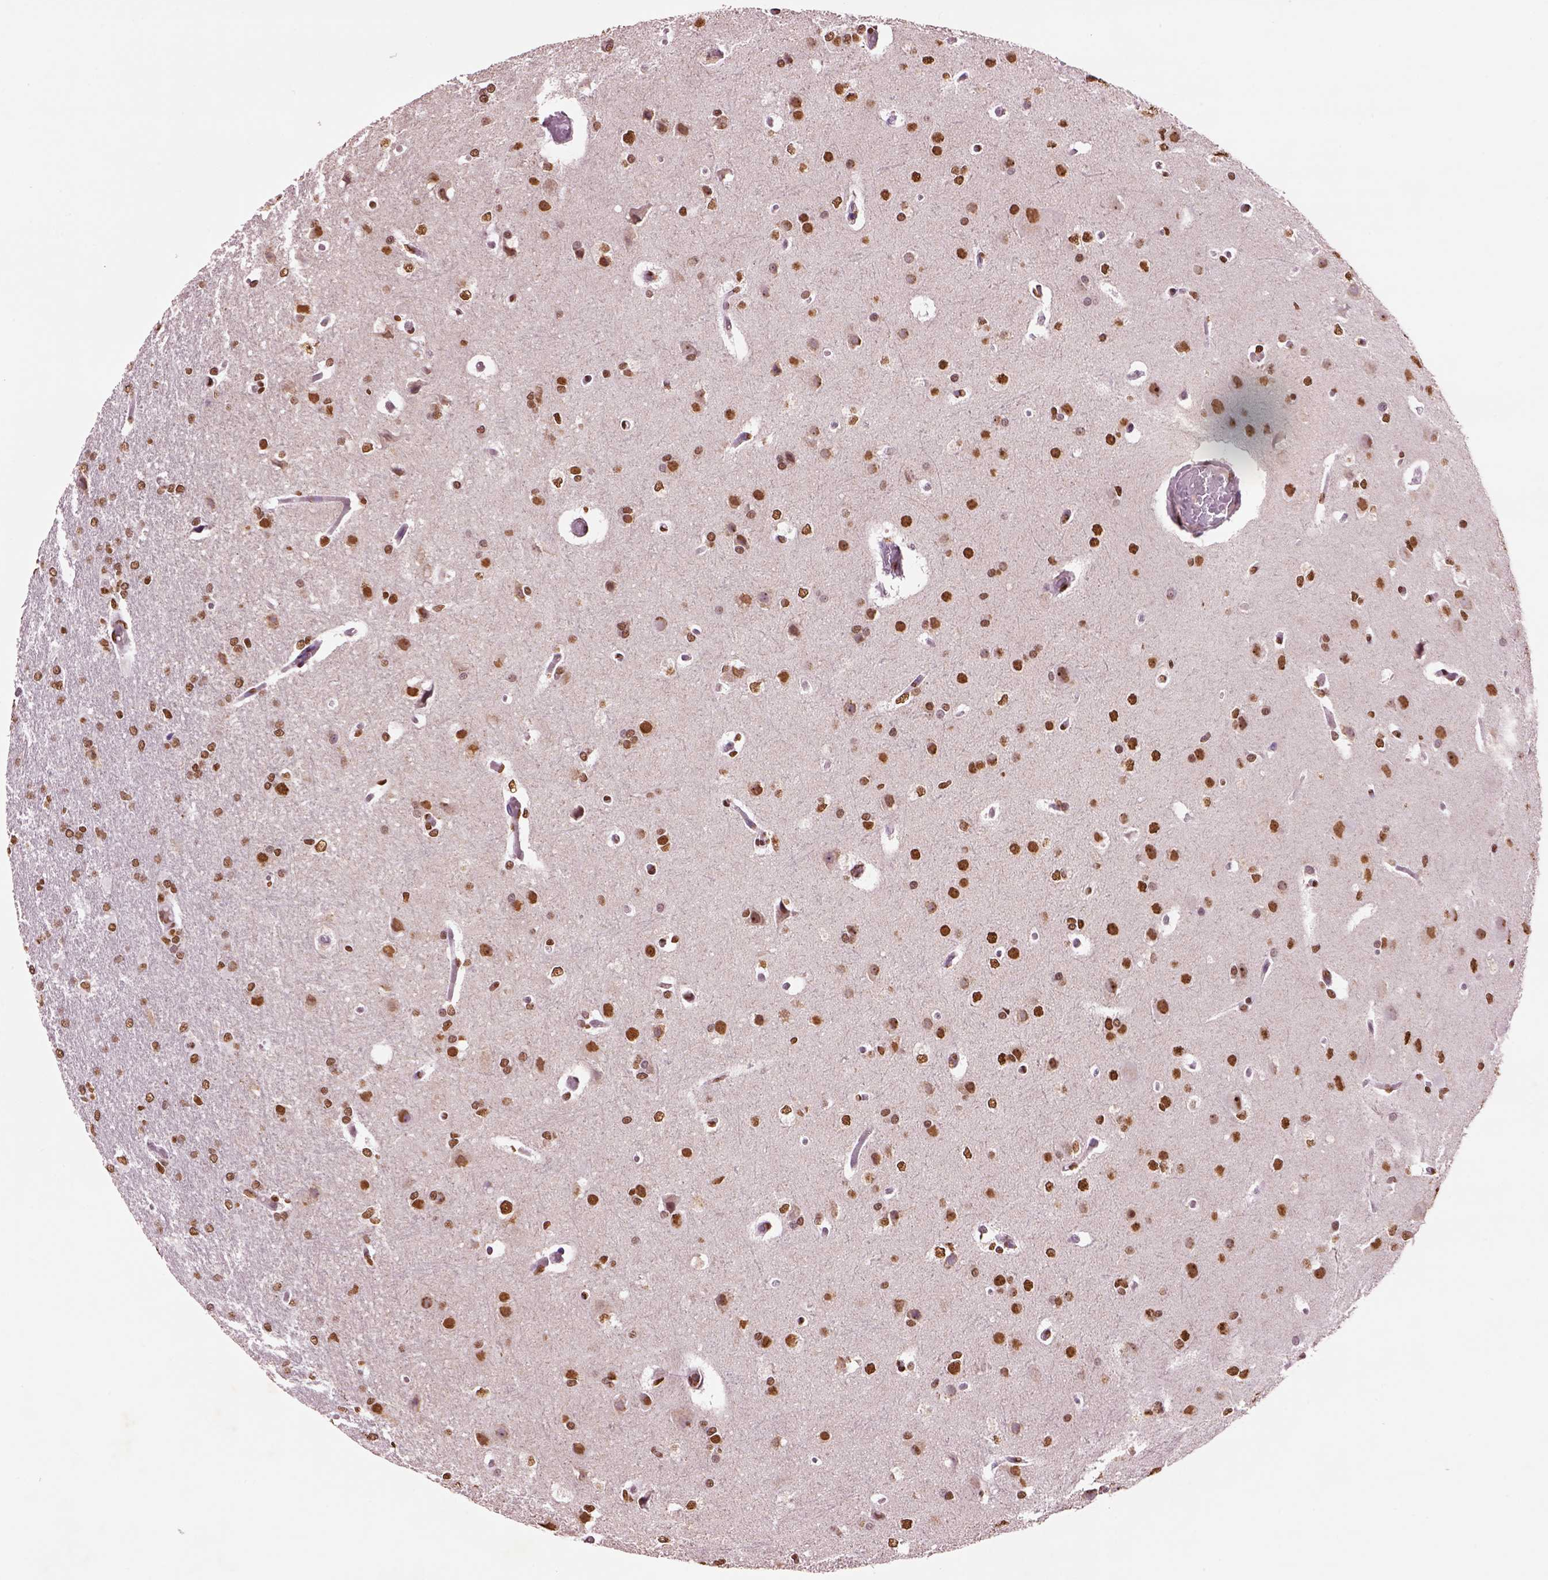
{"staining": {"intensity": "moderate", "quantity": ">75%", "location": "nuclear"}, "tissue": "glioma", "cell_type": "Tumor cells", "image_type": "cancer", "snomed": [{"axis": "morphology", "description": "Glioma, malignant, High grade"}, {"axis": "topography", "description": "Brain"}], "caption": "Immunohistochemical staining of glioma shows moderate nuclear protein expression in about >75% of tumor cells. (brown staining indicates protein expression, while blue staining denotes nuclei).", "gene": "DDX3X", "patient": {"sex": "male", "age": 68}}